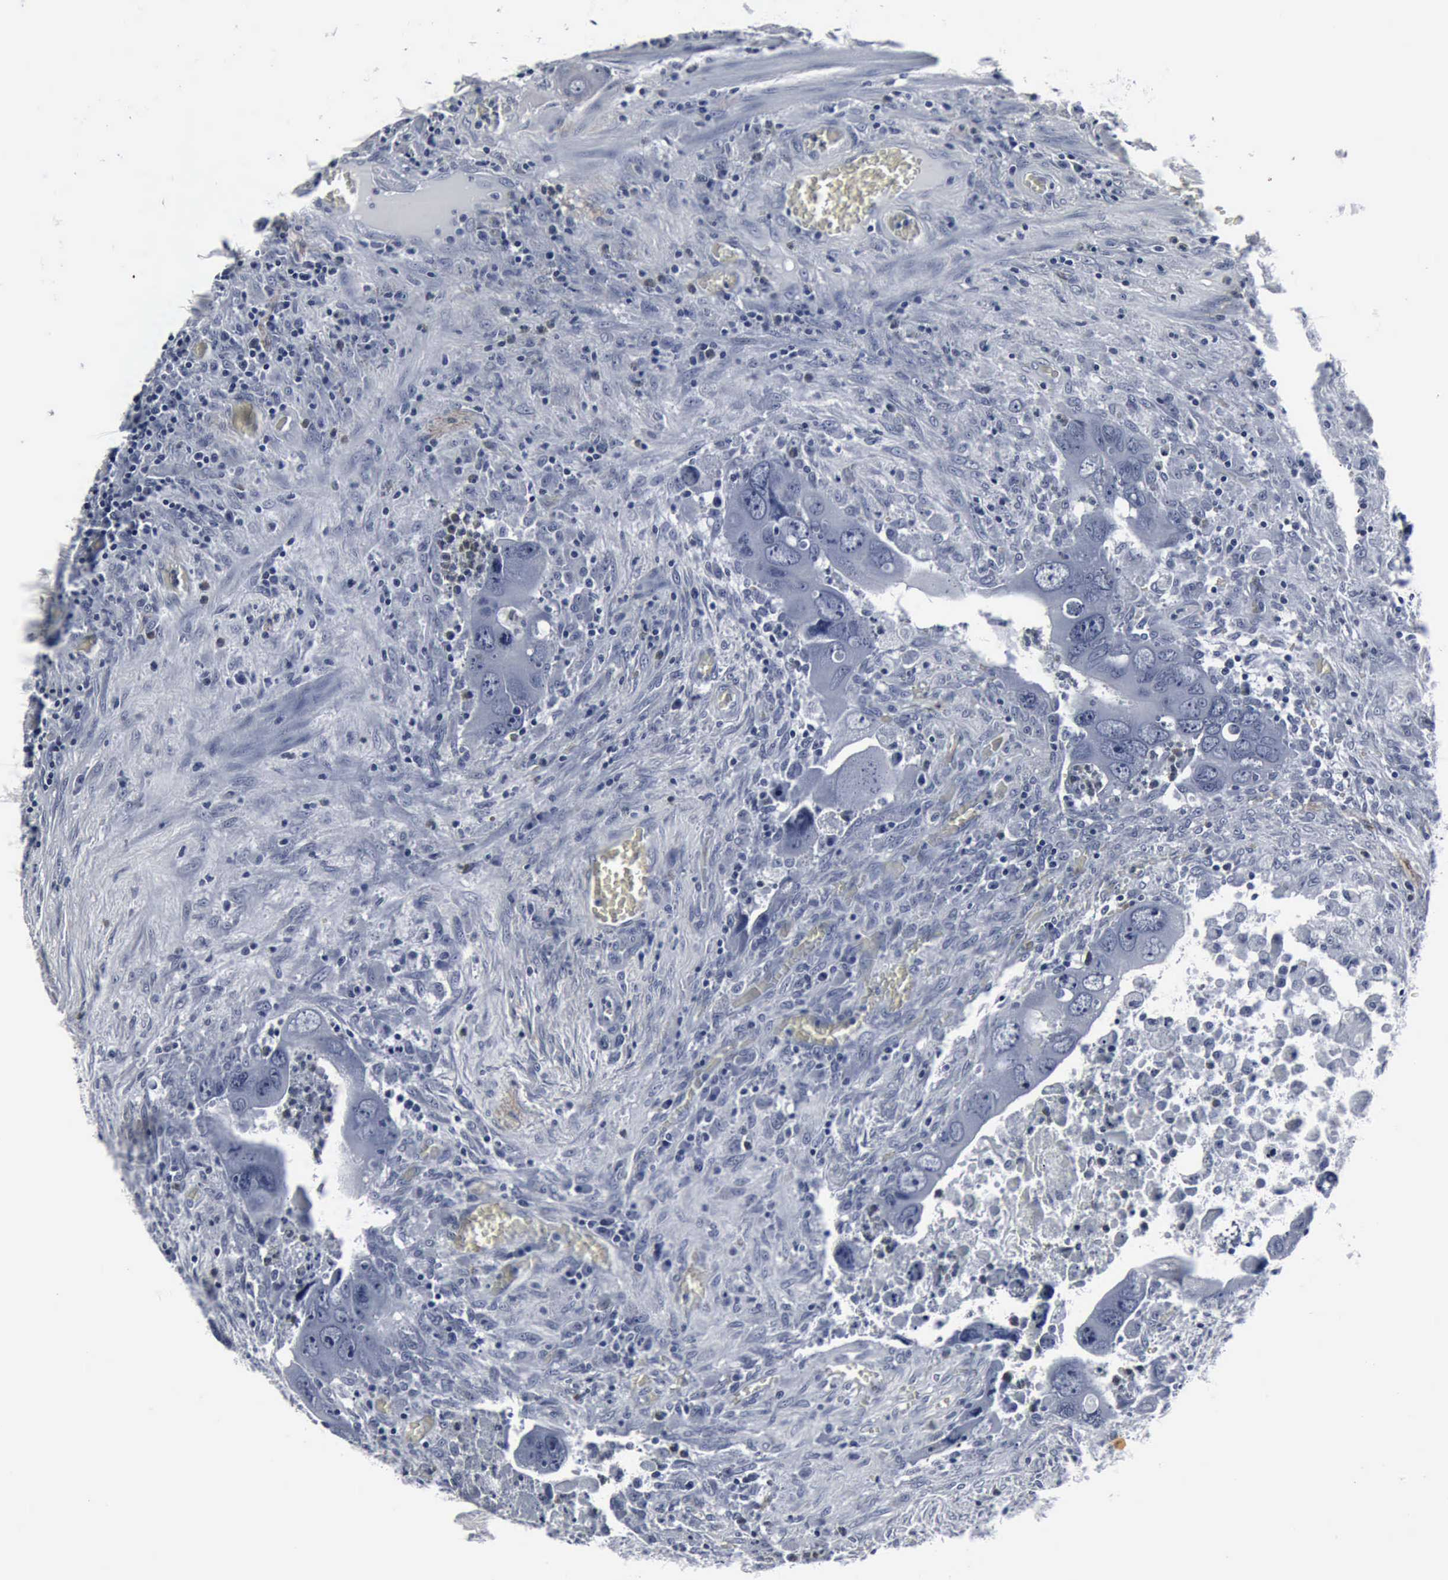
{"staining": {"intensity": "negative", "quantity": "none", "location": "none"}, "tissue": "colorectal cancer", "cell_type": "Tumor cells", "image_type": "cancer", "snomed": [{"axis": "morphology", "description": "Adenocarcinoma, NOS"}, {"axis": "topography", "description": "Rectum"}], "caption": "Immunohistochemistry (IHC) of colorectal cancer displays no positivity in tumor cells.", "gene": "SNAP25", "patient": {"sex": "male", "age": 70}}